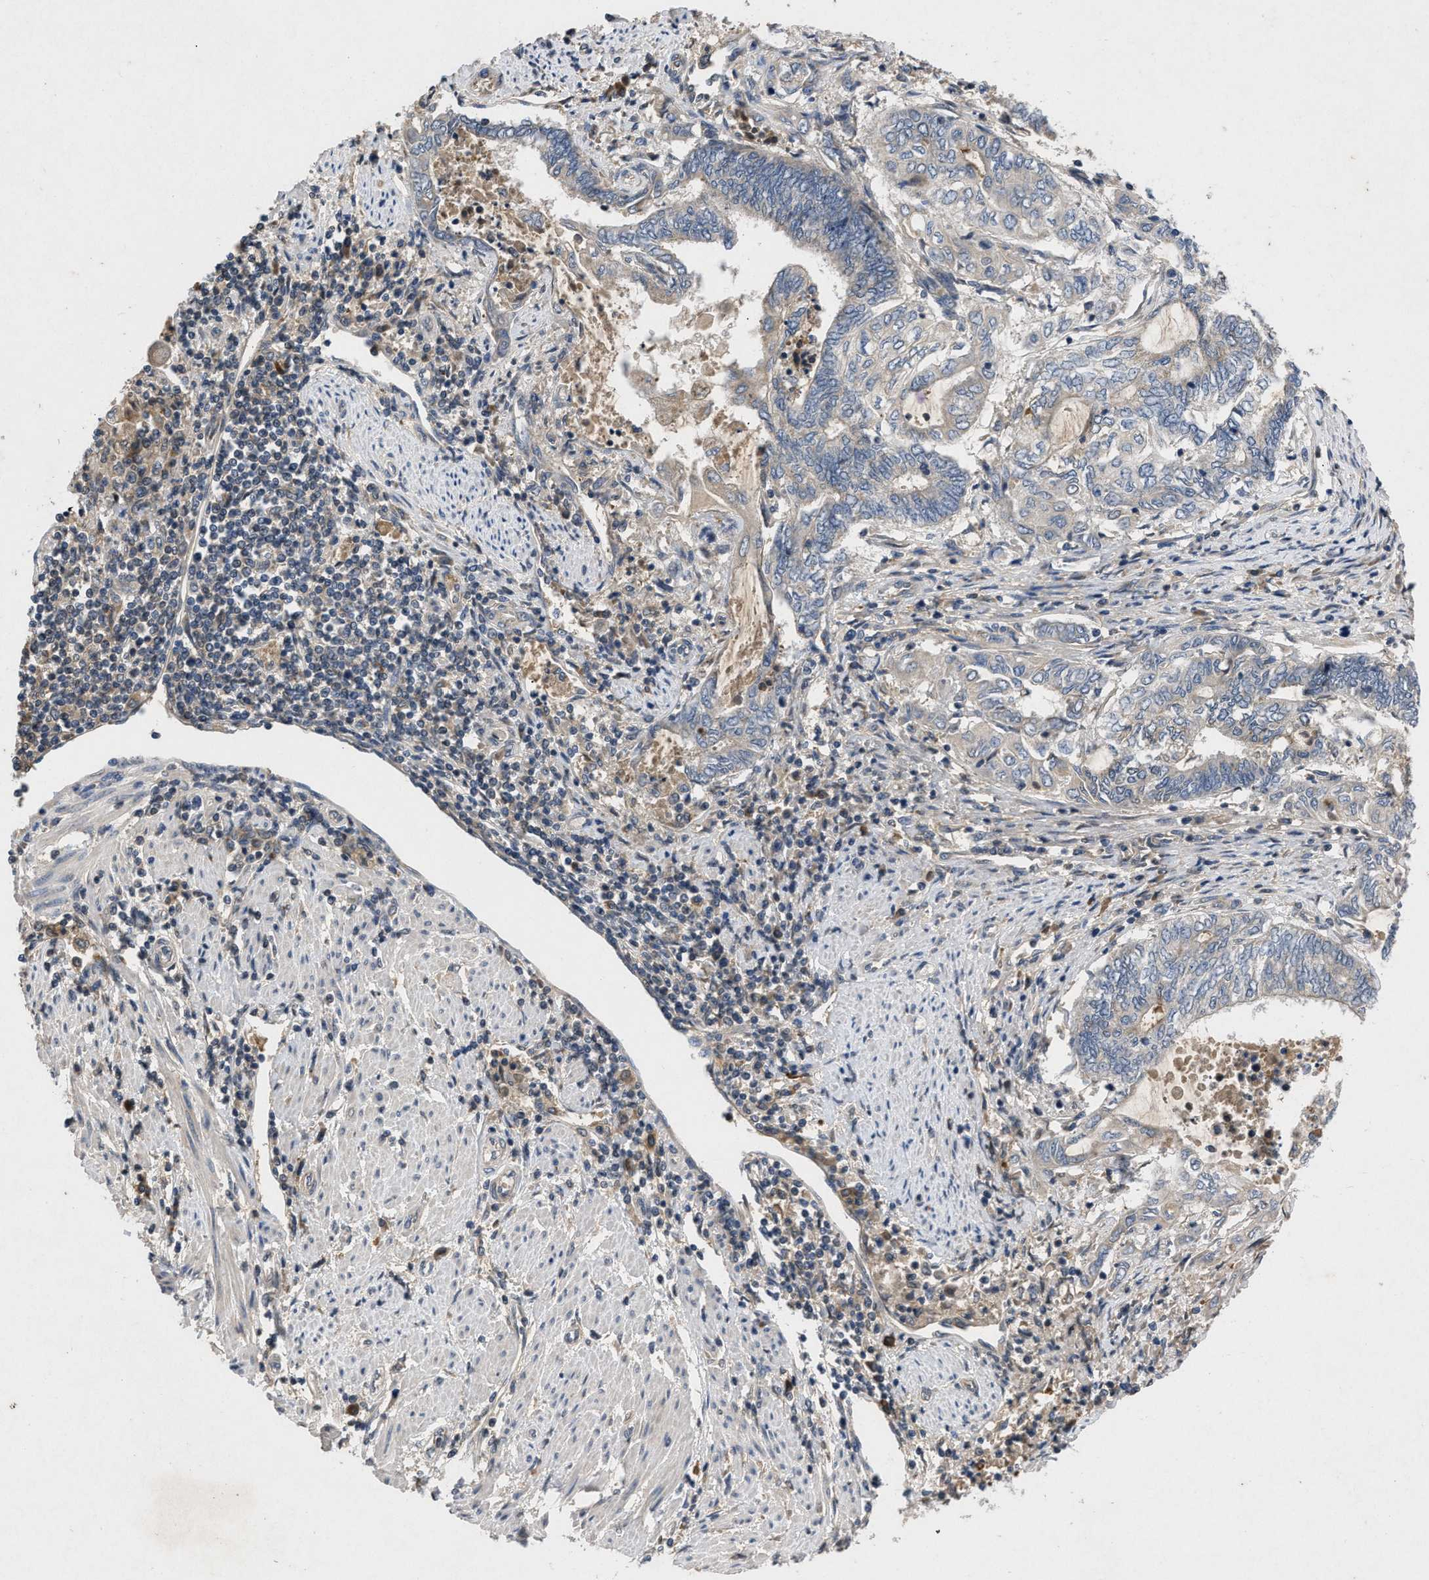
{"staining": {"intensity": "moderate", "quantity": "<25%", "location": "cytoplasmic/membranous"}, "tissue": "endometrial cancer", "cell_type": "Tumor cells", "image_type": "cancer", "snomed": [{"axis": "morphology", "description": "Adenocarcinoma, NOS"}, {"axis": "topography", "description": "Uterus"}, {"axis": "topography", "description": "Endometrium"}], "caption": "About <25% of tumor cells in endometrial adenocarcinoma display moderate cytoplasmic/membranous protein positivity as visualized by brown immunohistochemical staining.", "gene": "VPS4A", "patient": {"sex": "female", "age": 70}}